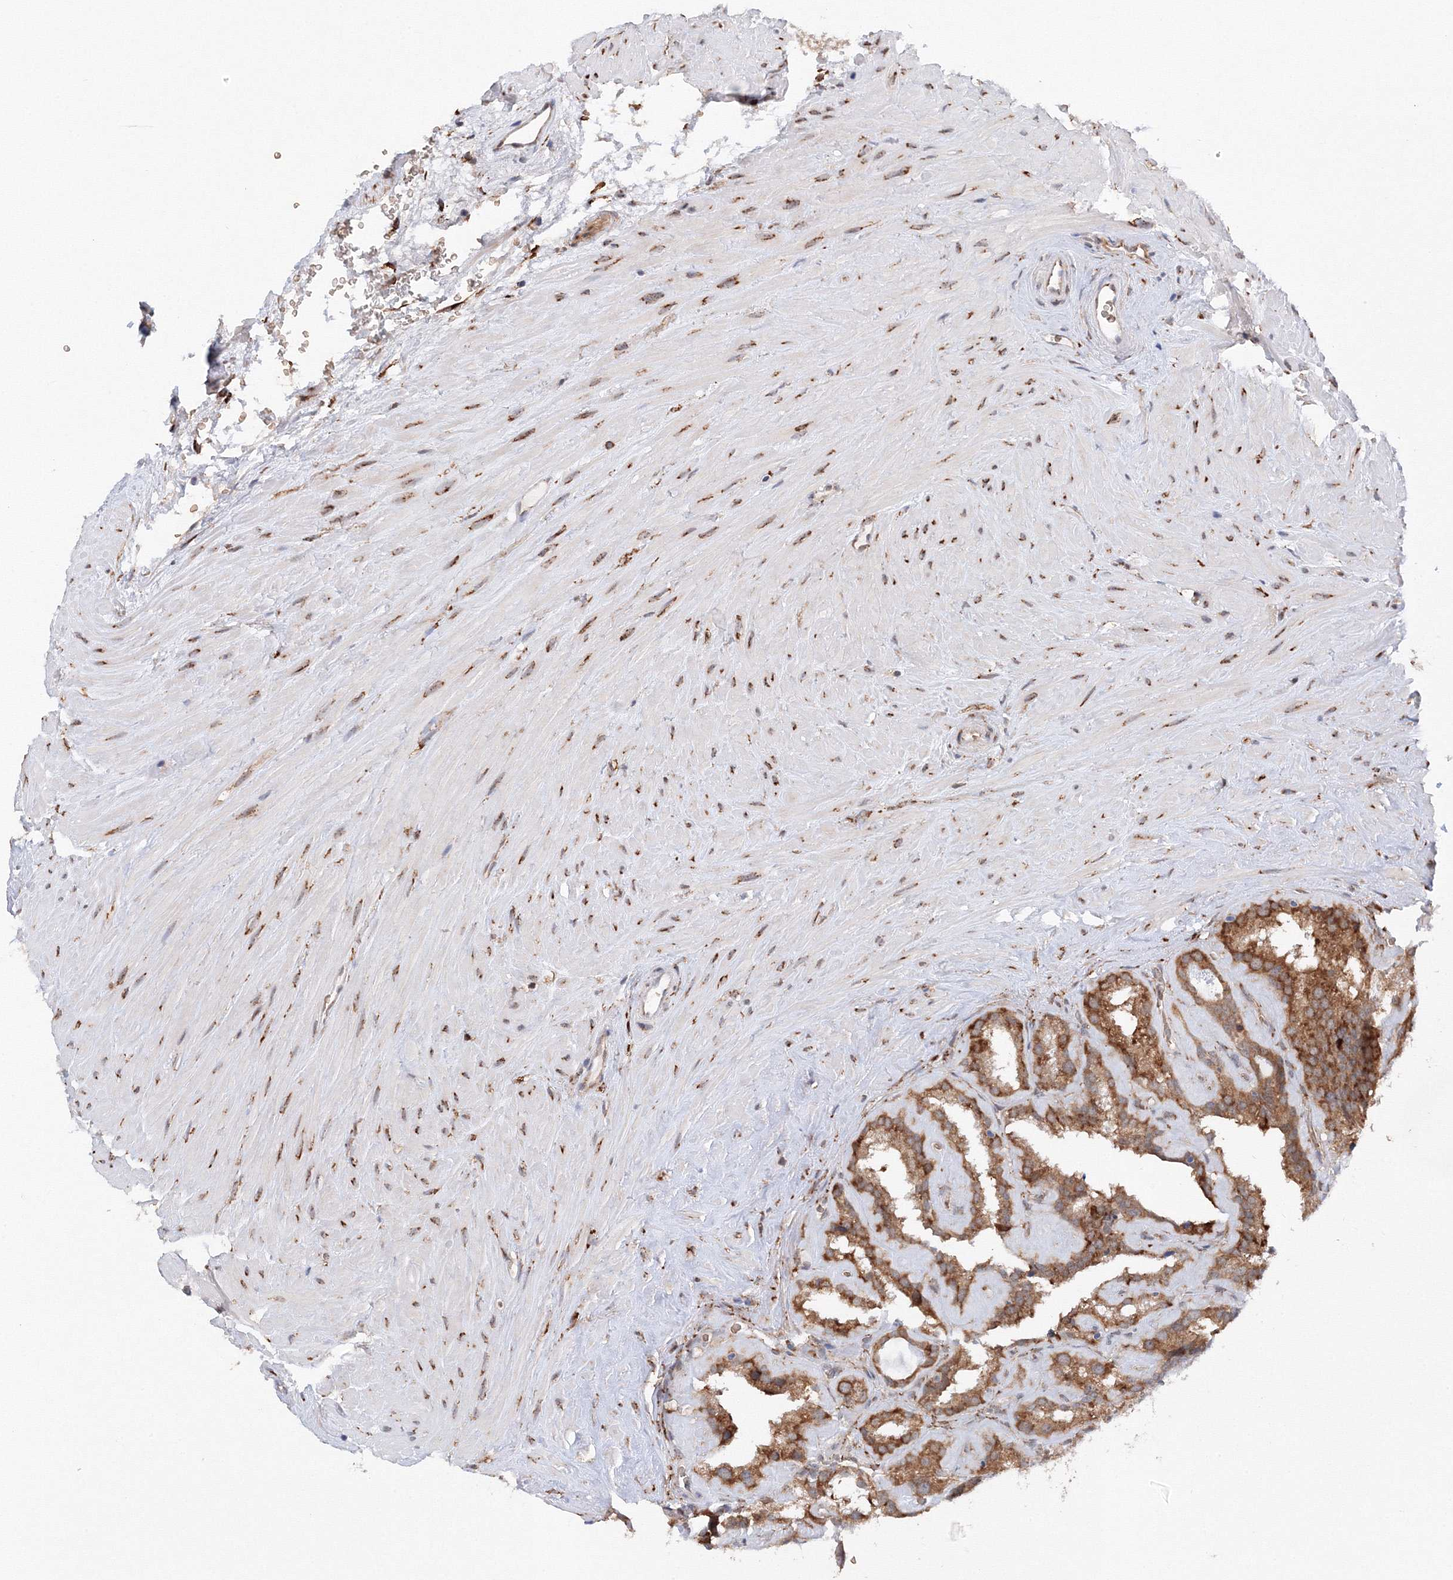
{"staining": {"intensity": "moderate", "quantity": ">75%", "location": "cytoplasmic/membranous"}, "tissue": "seminal vesicle", "cell_type": "Glandular cells", "image_type": "normal", "snomed": [{"axis": "morphology", "description": "Normal tissue, NOS"}, {"axis": "topography", "description": "Prostate"}, {"axis": "topography", "description": "Seminal veicle"}], "caption": "DAB immunohistochemical staining of normal seminal vesicle exhibits moderate cytoplasmic/membranous protein positivity in about >75% of glandular cells. Immunohistochemistry (ihc) stains the protein in brown and the nuclei are stained blue.", "gene": "DIS3L2", "patient": {"sex": "male", "age": 59}}